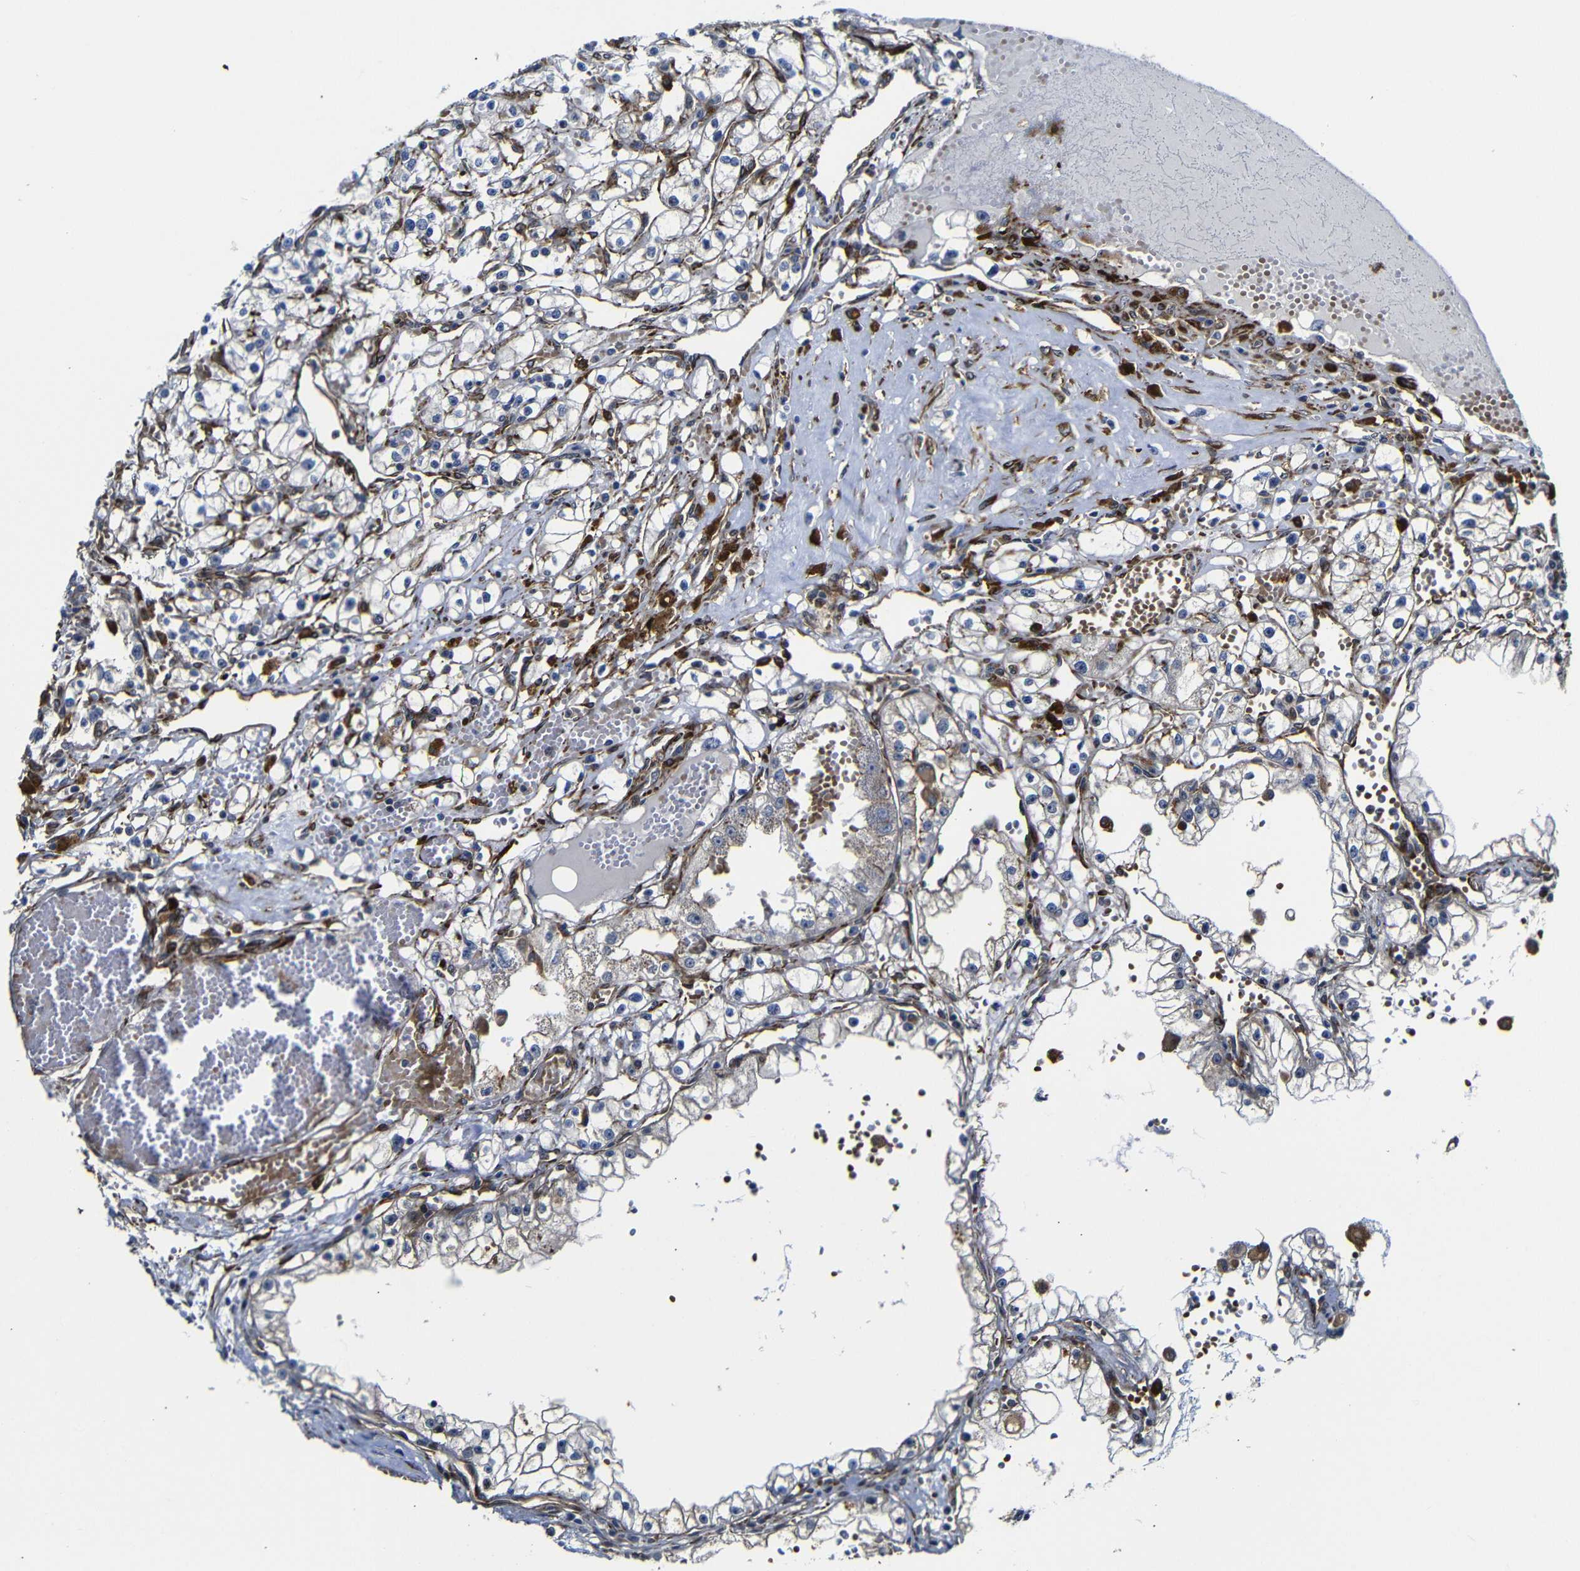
{"staining": {"intensity": "weak", "quantity": "<25%", "location": "cytoplasmic/membranous"}, "tissue": "renal cancer", "cell_type": "Tumor cells", "image_type": "cancer", "snomed": [{"axis": "morphology", "description": "Adenocarcinoma, NOS"}, {"axis": "topography", "description": "Kidney"}], "caption": "This image is of adenocarcinoma (renal) stained with immunohistochemistry to label a protein in brown with the nuclei are counter-stained blue. There is no positivity in tumor cells.", "gene": "PARP14", "patient": {"sex": "male", "age": 56}}